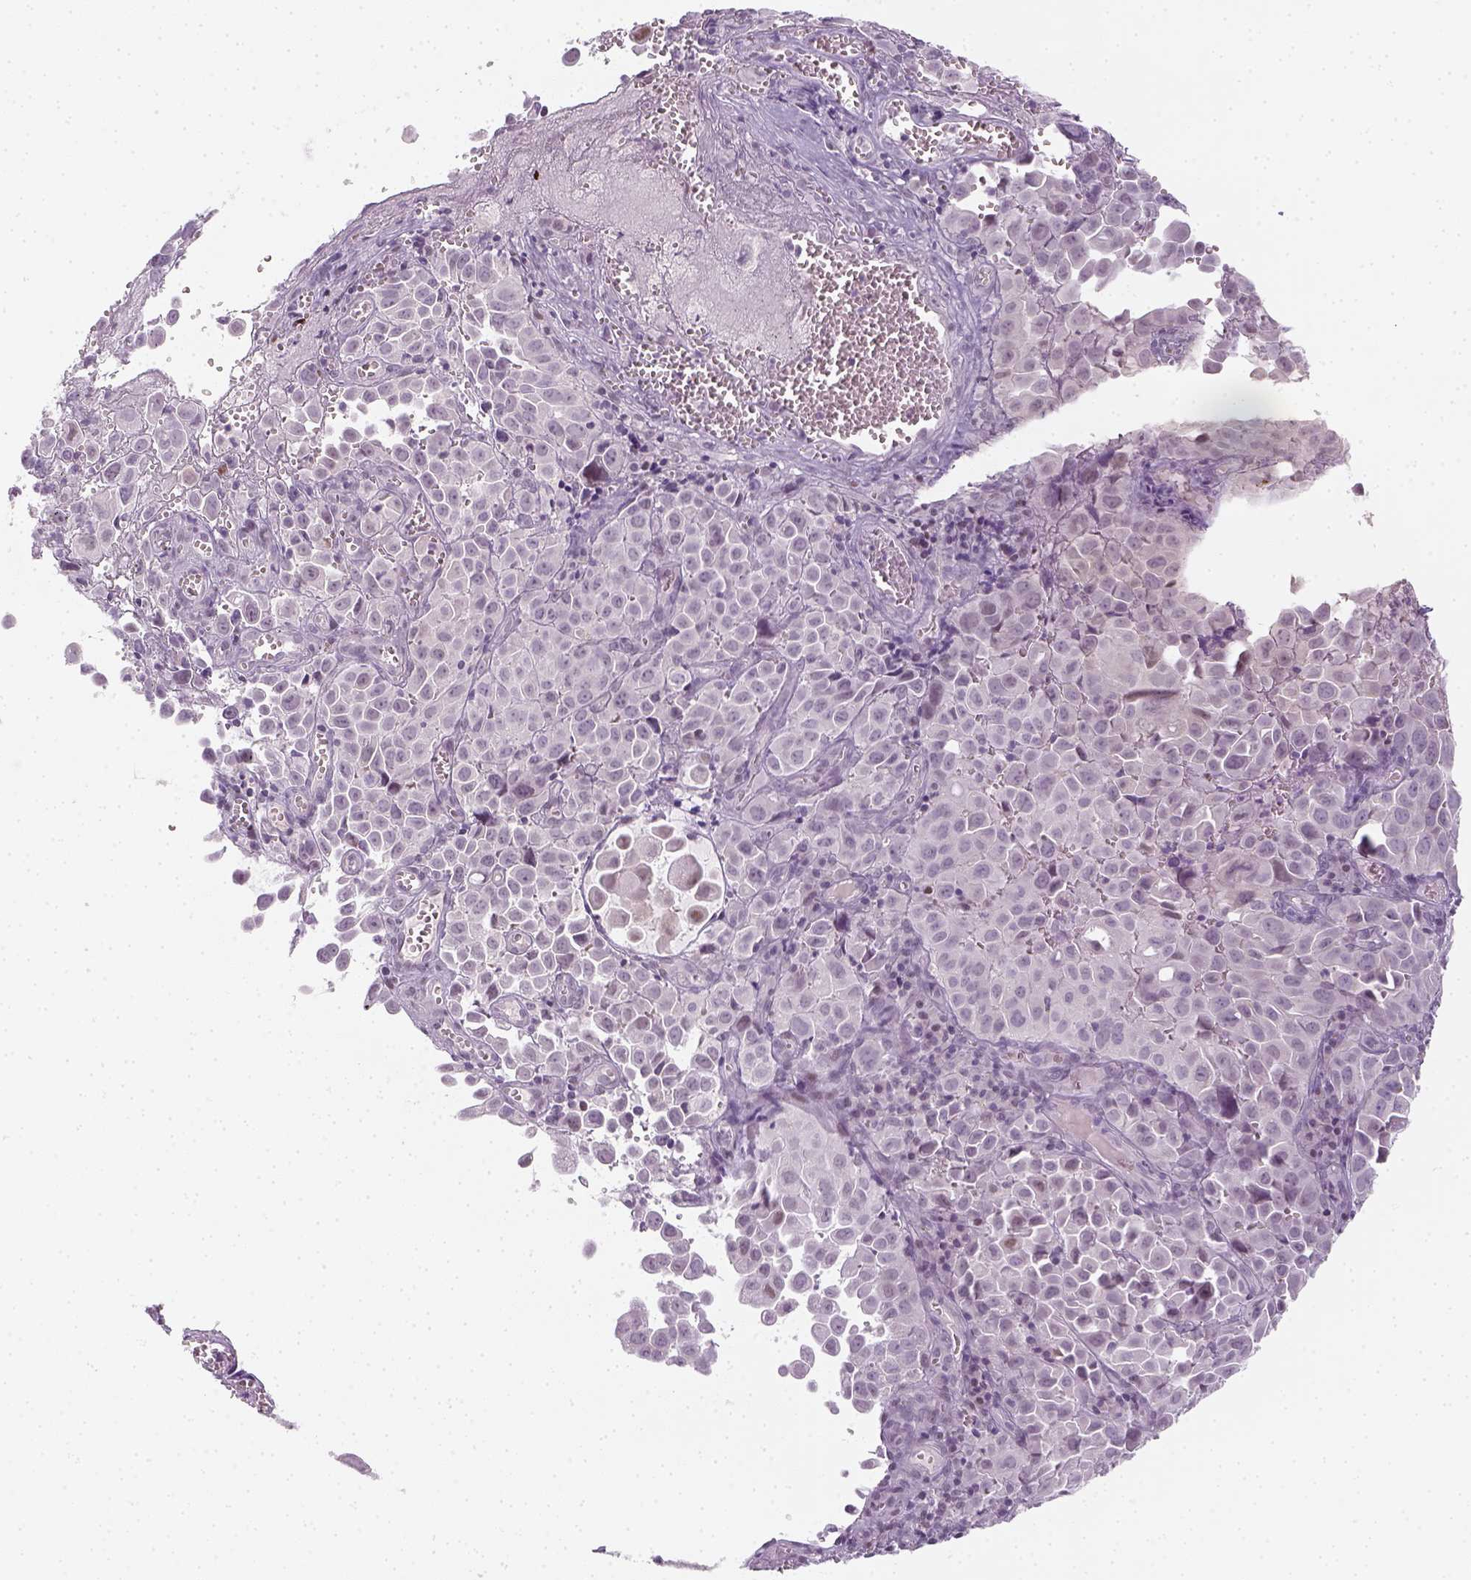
{"staining": {"intensity": "negative", "quantity": "none", "location": "none"}, "tissue": "cervical cancer", "cell_type": "Tumor cells", "image_type": "cancer", "snomed": [{"axis": "morphology", "description": "Squamous cell carcinoma, NOS"}, {"axis": "topography", "description": "Cervix"}], "caption": "Cervical cancer was stained to show a protein in brown. There is no significant positivity in tumor cells. (DAB (3,3'-diaminobenzidine) immunohistochemistry with hematoxylin counter stain).", "gene": "MAGEB3", "patient": {"sex": "female", "age": 55}}